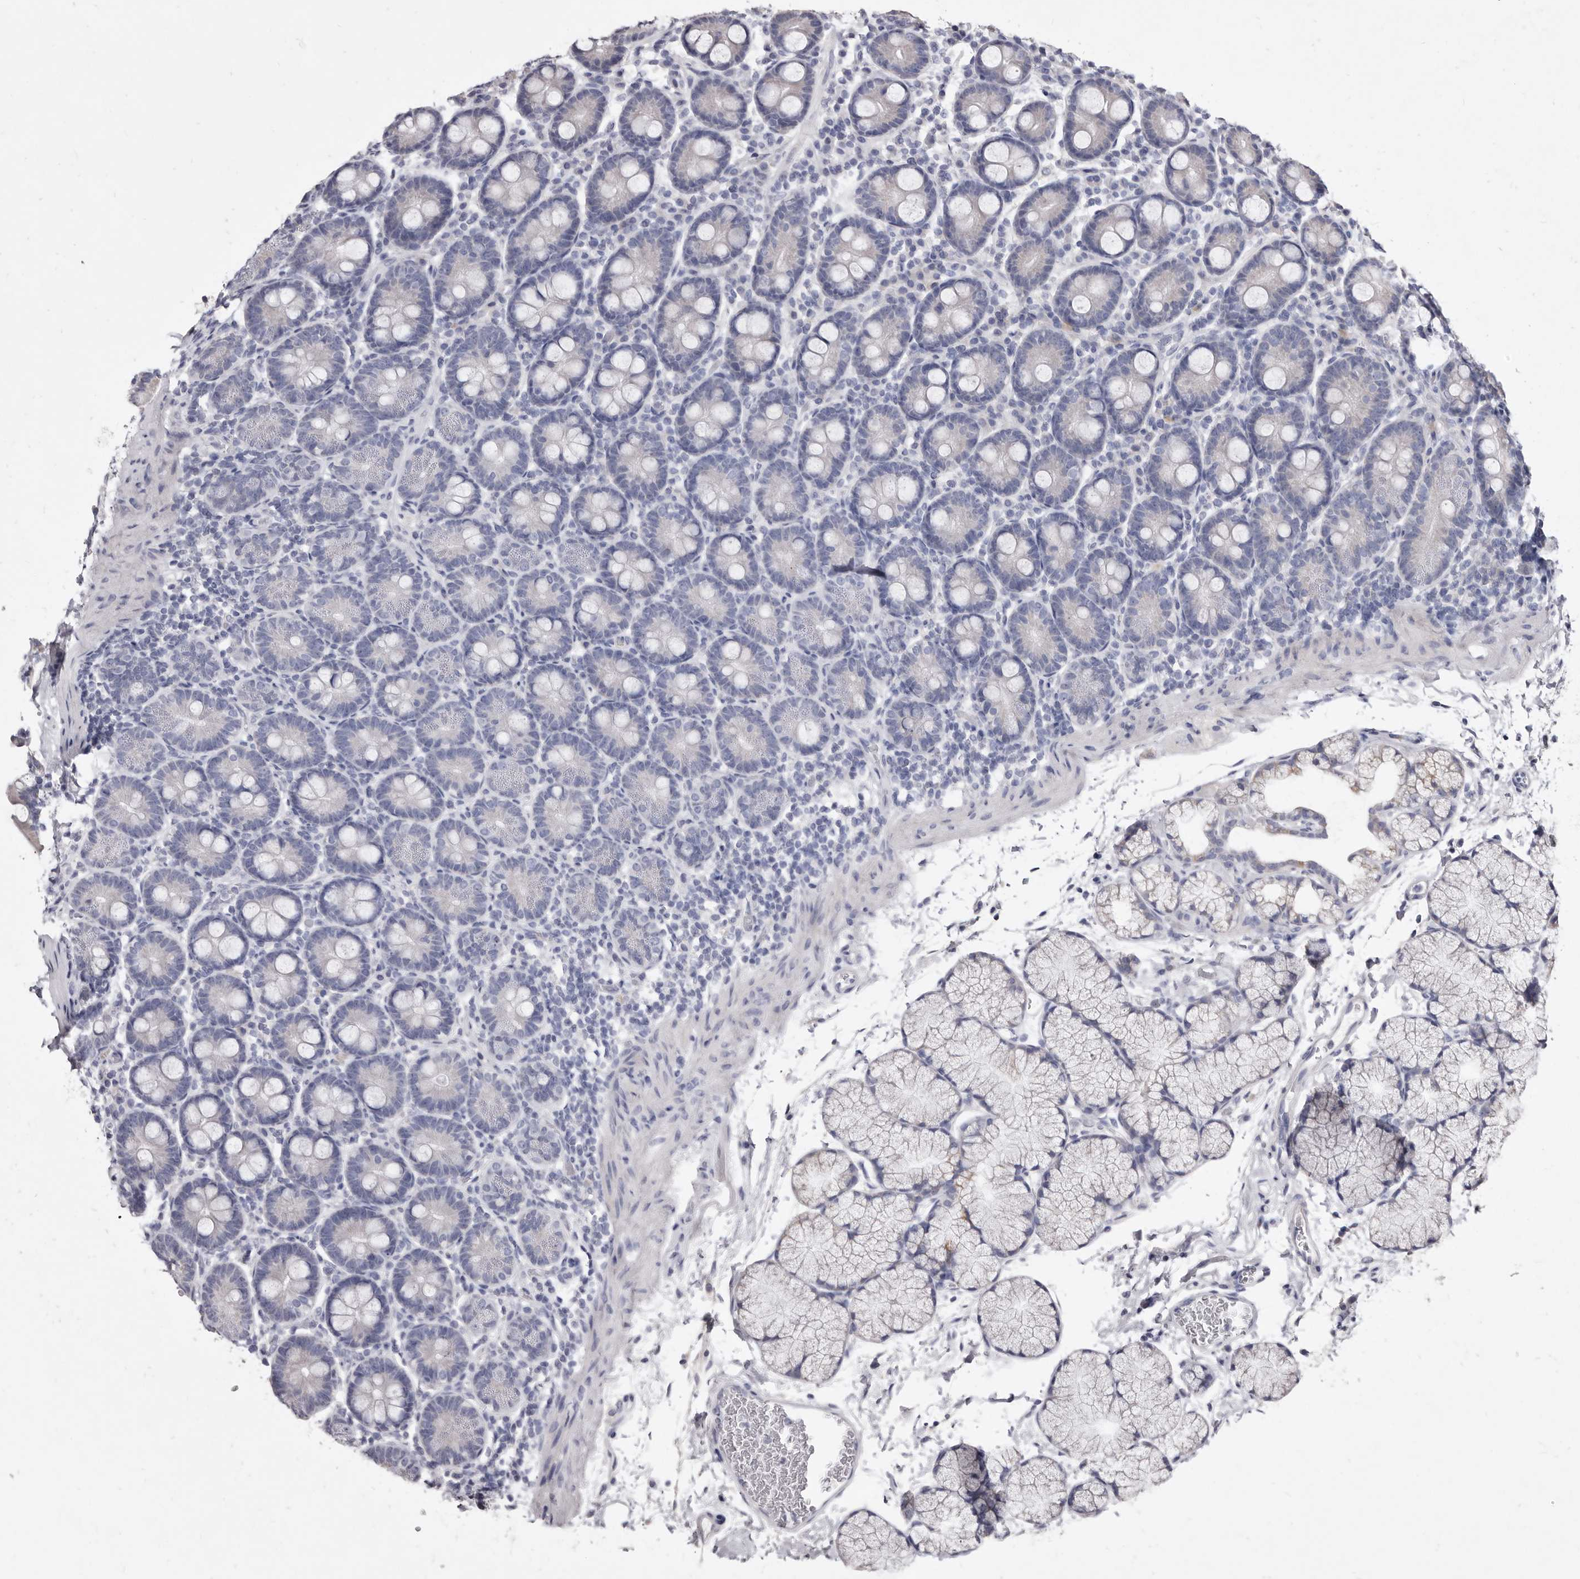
{"staining": {"intensity": "negative", "quantity": "none", "location": "none"}, "tissue": "duodenum", "cell_type": "Glandular cells", "image_type": "normal", "snomed": [{"axis": "morphology", "description": "Normal tissue, NOS"}, {"axis": "topography", "description": "Duodenum"}], "caption": "Immunohistochemistry (IHC) micrograph of unremarkable duodenum: human duodenum stained with DAB shows no significant protein expression in glandular cells. The staining was performed using DAB (3,3'-diaminobenzidine) to visualize the protein expression in brown, while the nuclei were stained in blue with hematoxylin (Magnification: 20x).", "gene": "CYP2E1", "patient": {"sex": "male", "age": 35}}